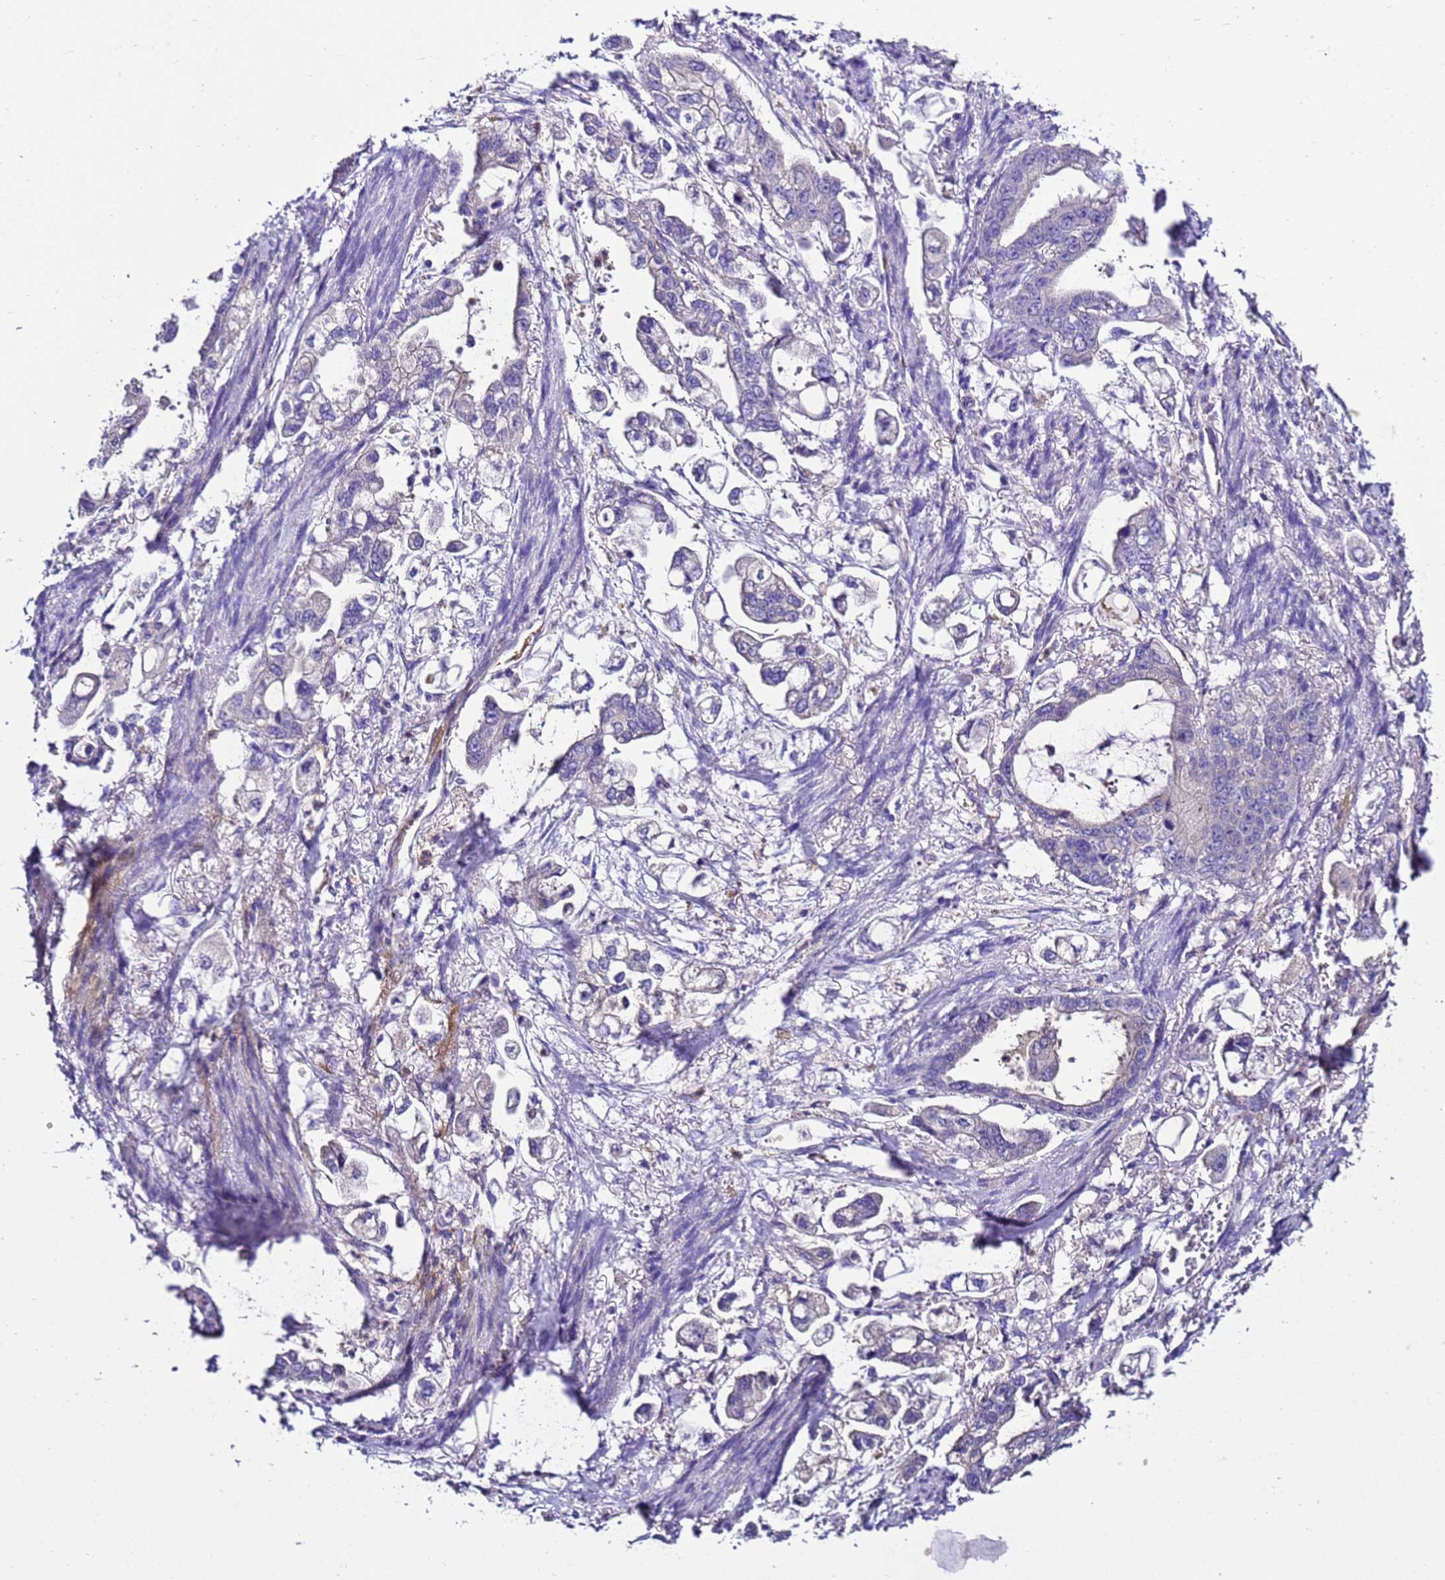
{"staining": {"intensity": "negative", "quantity": "none", "location": "none"}, "tissue": "stomach cancer", "cell_type": "Tumor cells", "image_type": "cancer", "snomed": [{"axis": "morphology", "description": "Adenocarcinoma, NOS"}, {"axis": "topography", "description": "Stomach"}], "caption": "Stomach cancer was stained to show a protein in brown. There is no significant staining in tumor cells.", "gene": "UGT2A1", "patient": {"sex": "male", "age": 62}}